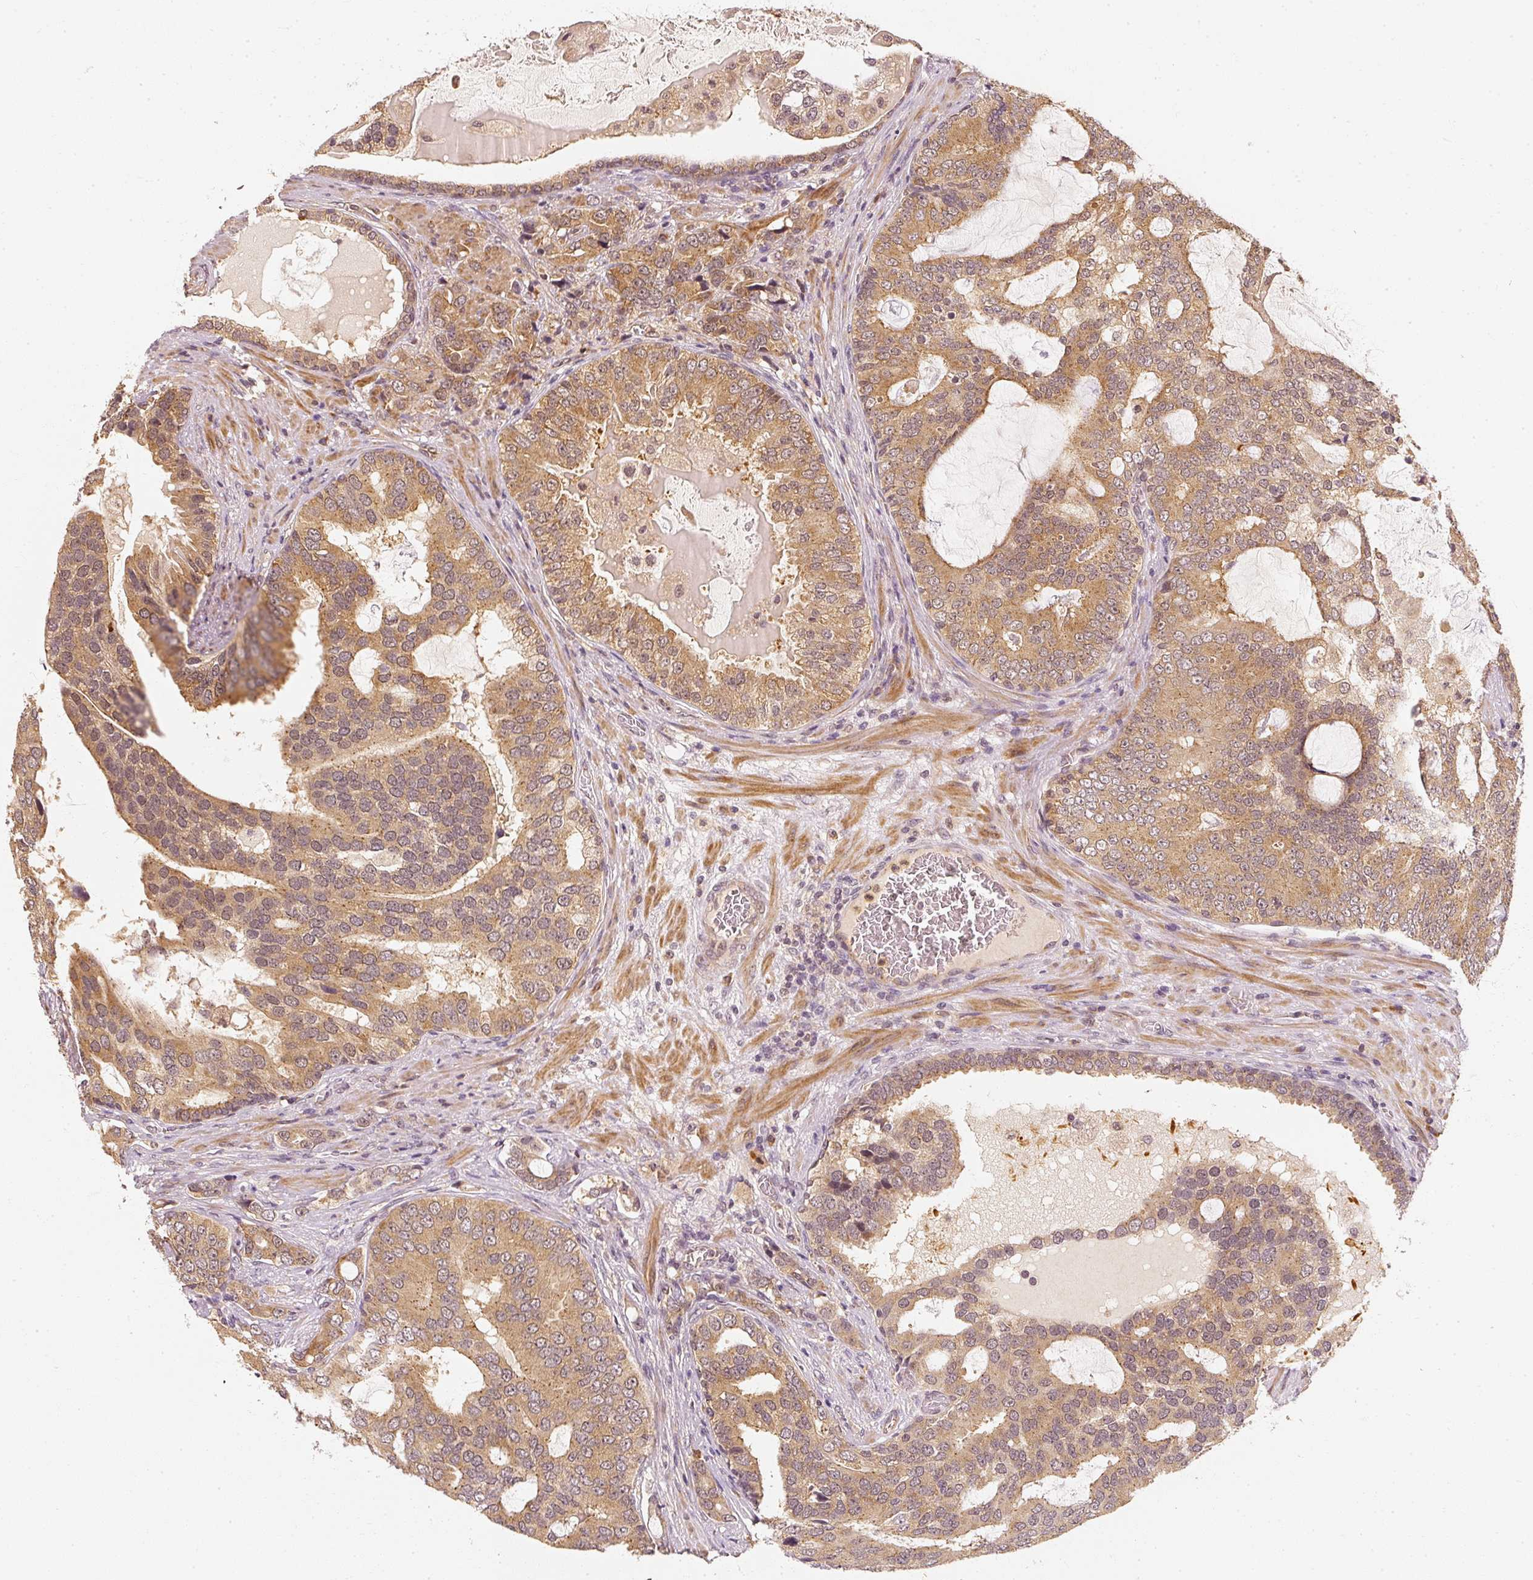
{"staining": {"intensity": "moderate", "quantity": ">75%", "location": "cytoplasmic/membranous"}, "tissue": "prostate cancer", "cell_type": "Tumor cells", "image_type": "cancer", "snomed": [{"axis": "morphology", "description": "Adenocarcinoma, High grade"}, {"axis": "topography", "description": "Prostate"}], "caption": "A photomicrograph of human prostate cancer (adenocarcinoma (high-grade)) stained for a protein exhibits moderate cytoplasmic/membranous brown staining in tumor cells.", "gene": "EEF1A2", "patient": {"sex": "male", "age": 55}}